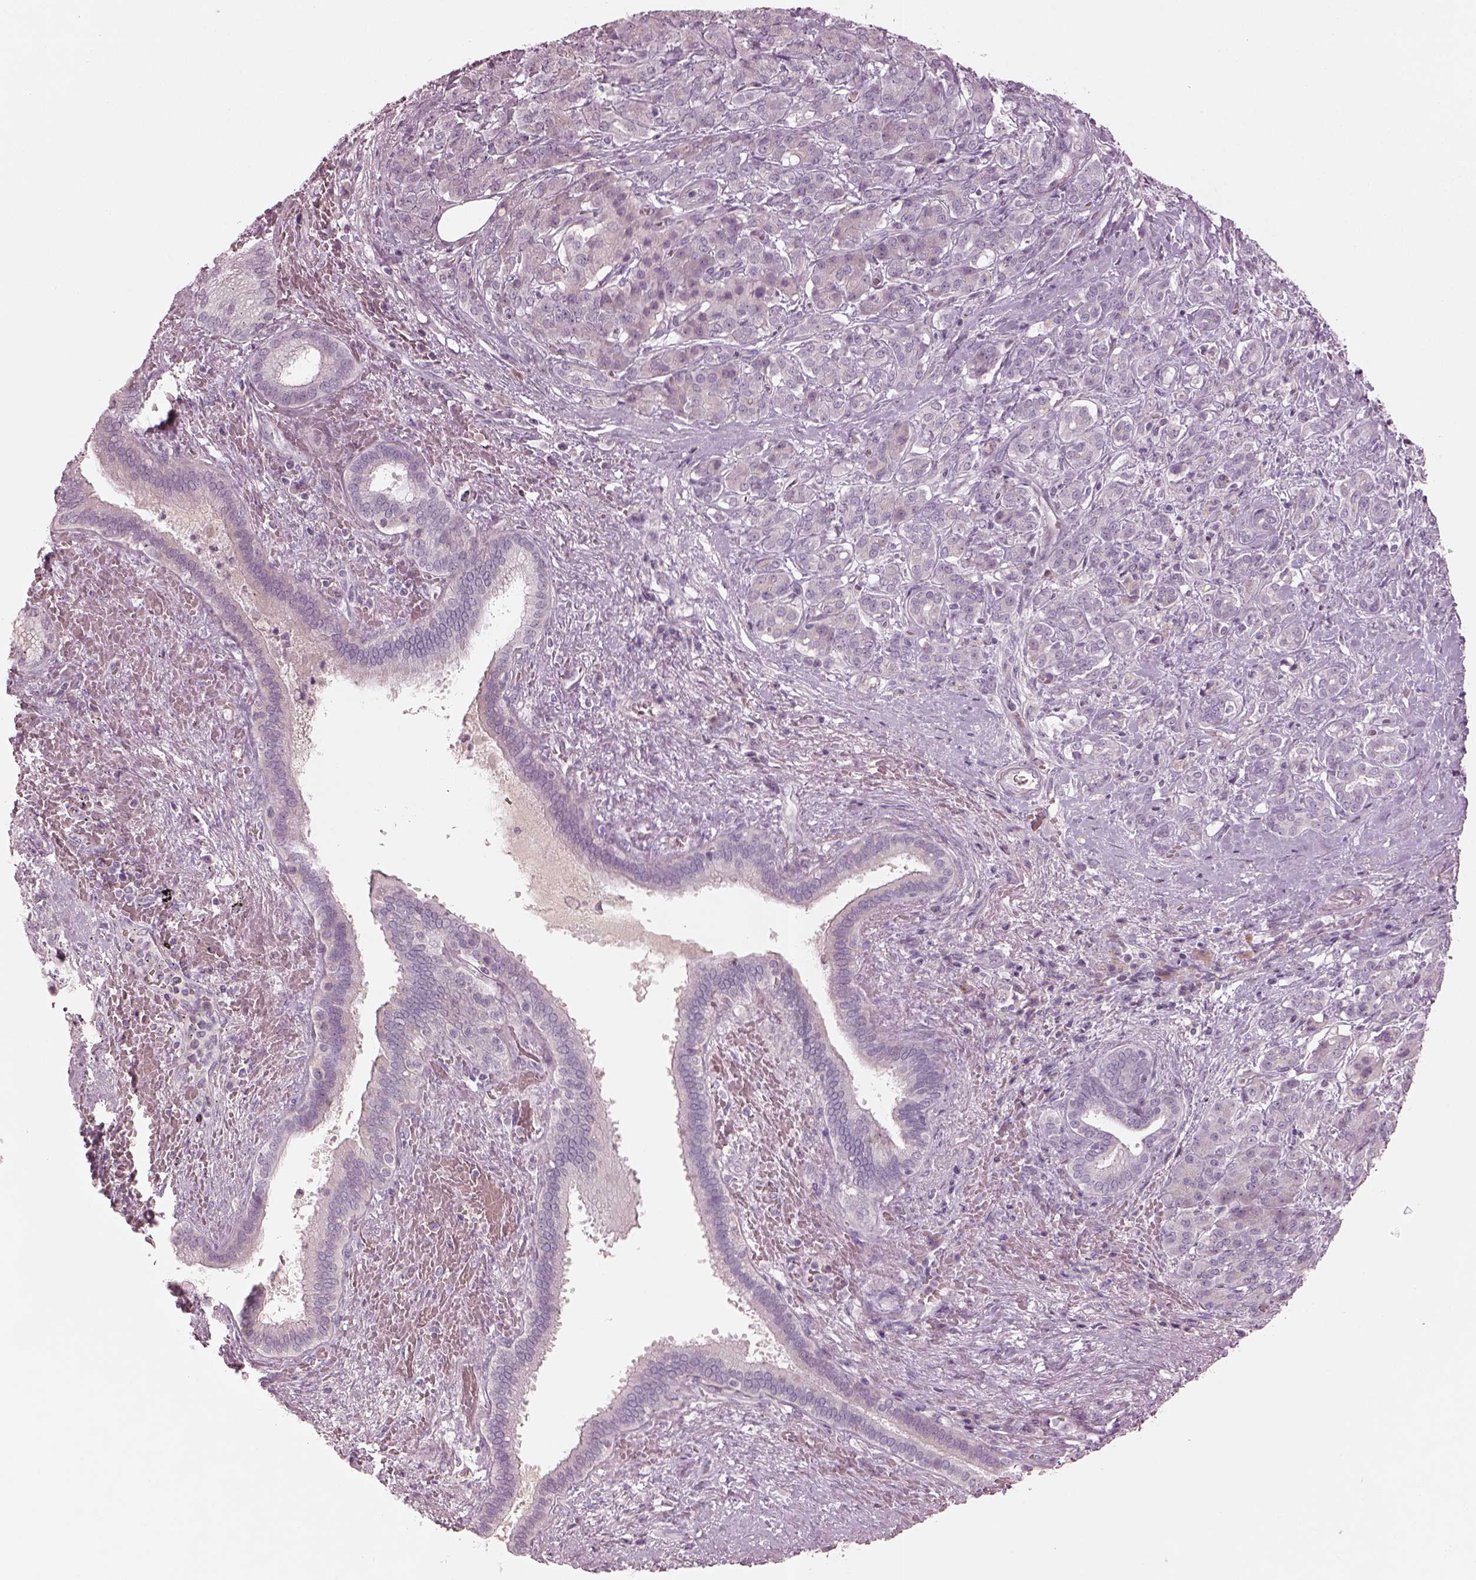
{"staining": {"intensity": "negative", "quantity": "none", "location": "none"}, "tissue": "pancreatic cancer", "cell_type": "Tumor cells", "image_type": "cancer", "snomed": [{"axis": "morphology", "description": "Normal tissue, NOS"}, {"axis": "morphology", "description": "Inflammation, NOS"}, {"axis": "morphology", "description": "Adenocarcinoma, NOS"}, {"axis": "topography", "description": "Pancreas"}], "caption": "A micrograph of pancreatic cancer (adenocarcinoma) stained for a protein shows no brown staining in tumor cells.", "gene": "SPATA6L", "patient": {"sex": "male", "age": 57}}